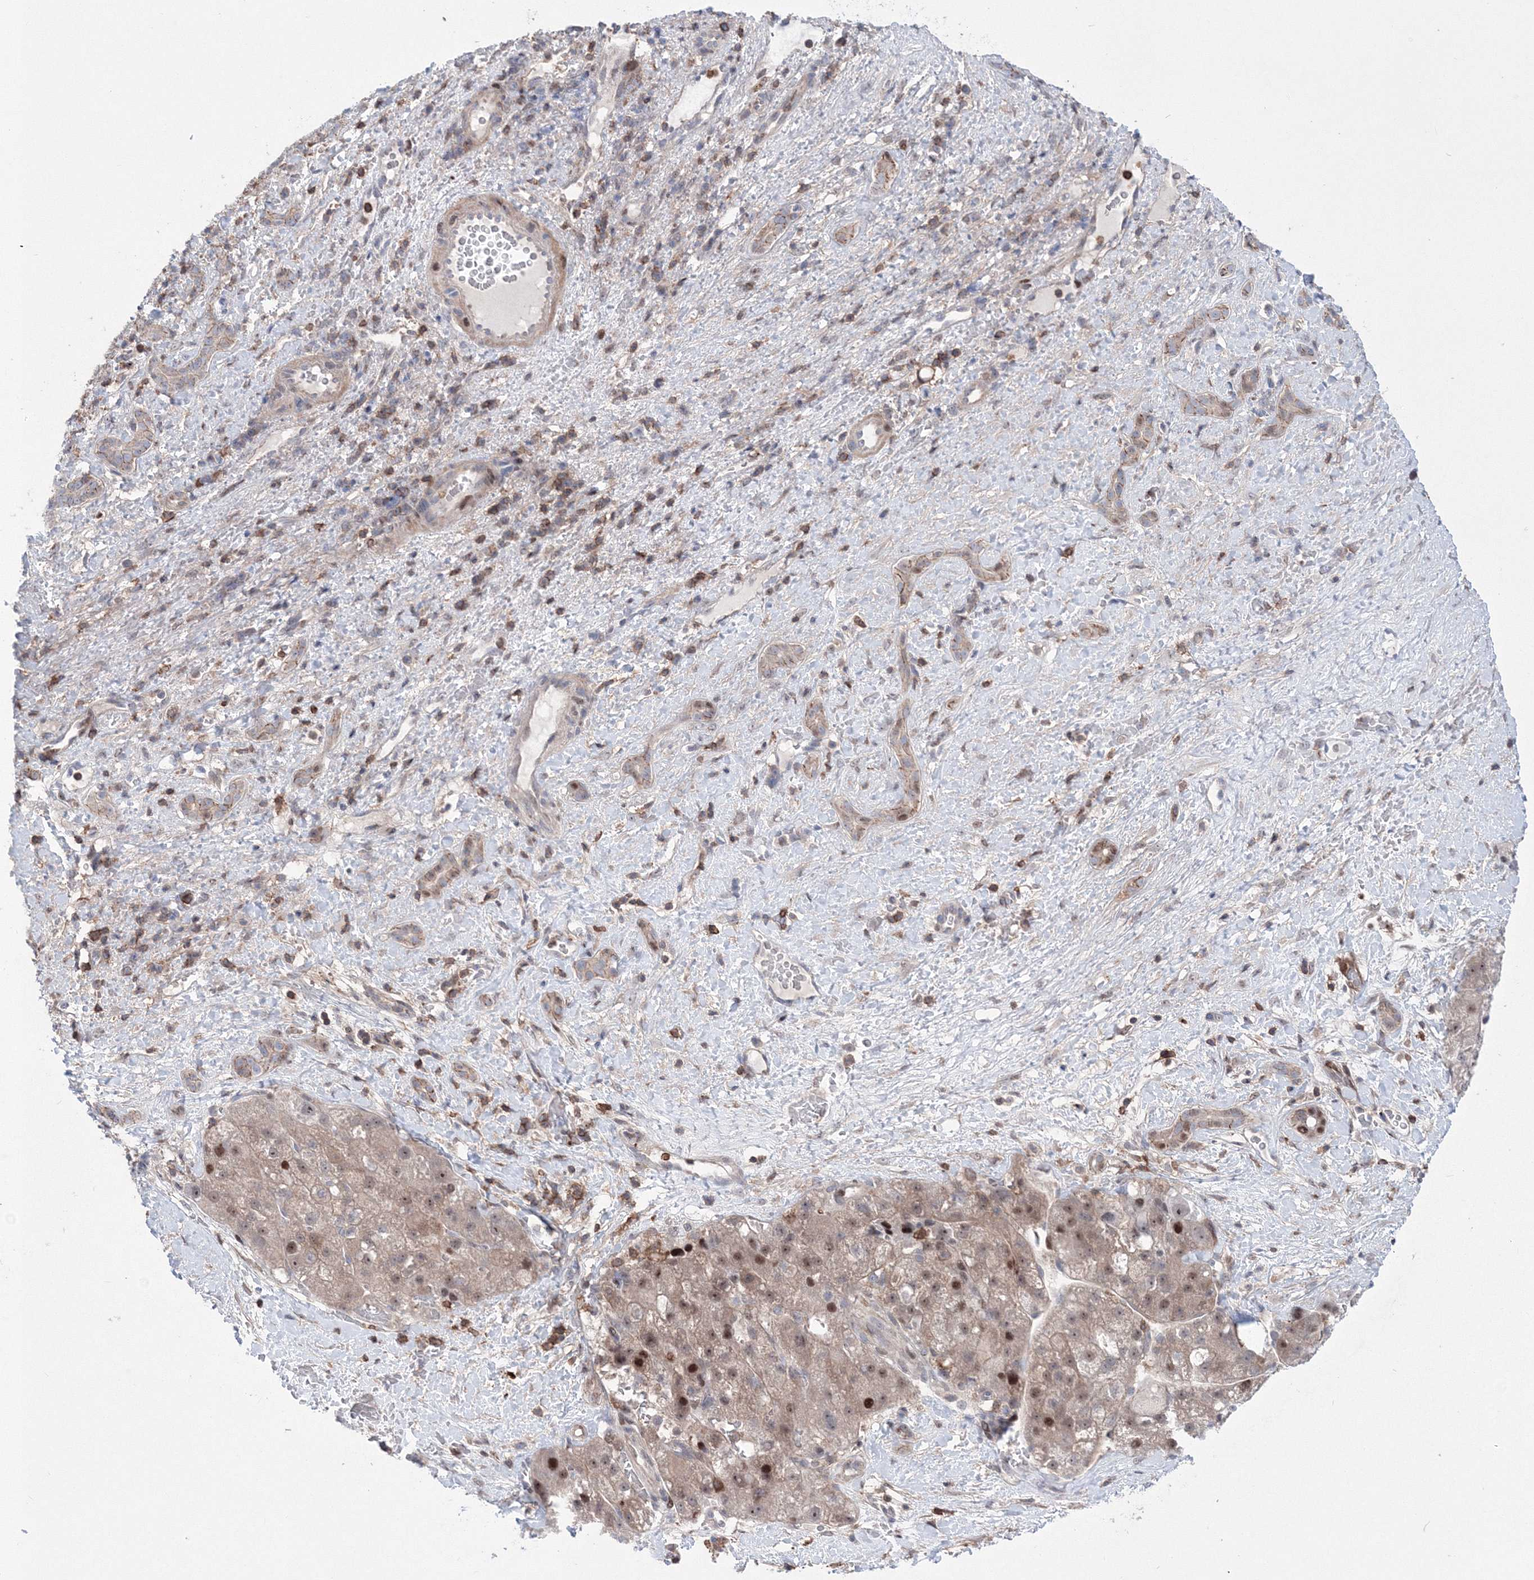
{"staining": {"intensity": "weak", "quantity": ">75%", "location": "cytoplasmic/membranous,nuclear"}, "tissue": "liver cancer", "cell_type": "Tumor cells", "image_type": "cancer", "snomed": [{"axis": "morphology", "description": "Normal tissue, NOS"}, {"axis": "morphology", "description": "Carcinoma, Hepatocellular, NOS"}, {"axis": "topography", "description": "Liver"}], "caption": "A brown stain labels weak cytoplasmic/membranous and nuclear expression of a protein in human liver cancer (hepatocellular carcinoma) tumor cells.", "gene": "RNPEPL1", "patient": {"sex": "male", "age": 57}}